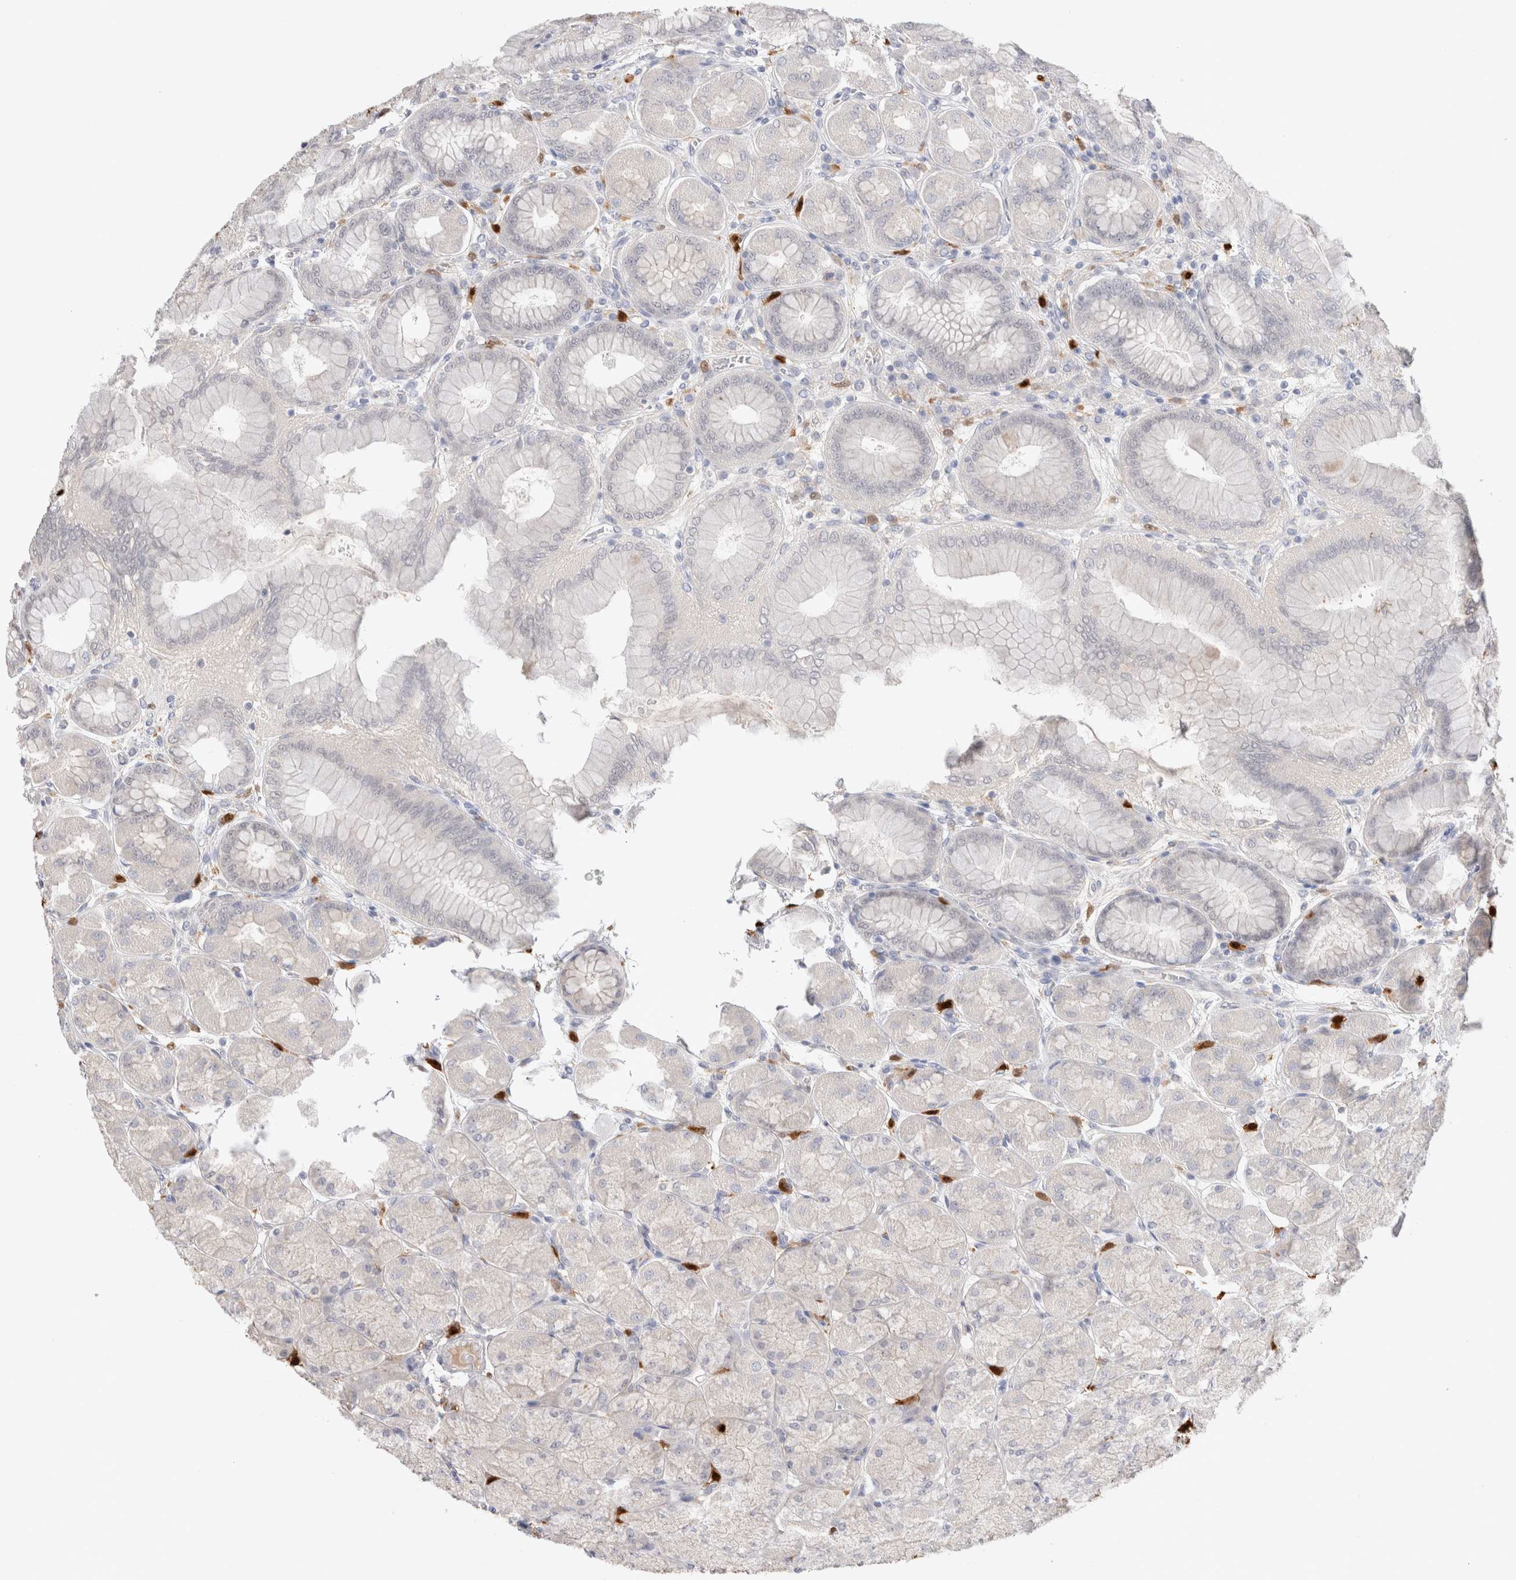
{"staining": {"intensity": "negative", "quantity": "none", "location": "none"}, "tissue": "stomach", "cell_type": "Glandular cells", "image_type": "normal", "snomed": [{"axis": "morphology", "description": "Normal tissue, NOS"}, {"axis": "topography", "description": "Stomach, upper"}], "caption": "Immunohistochemistry (IHC) of normal human stomach shows no staining in glandular cells.", "gene": "HPGDS", "patient": {"sex": "female", "age": 56}}